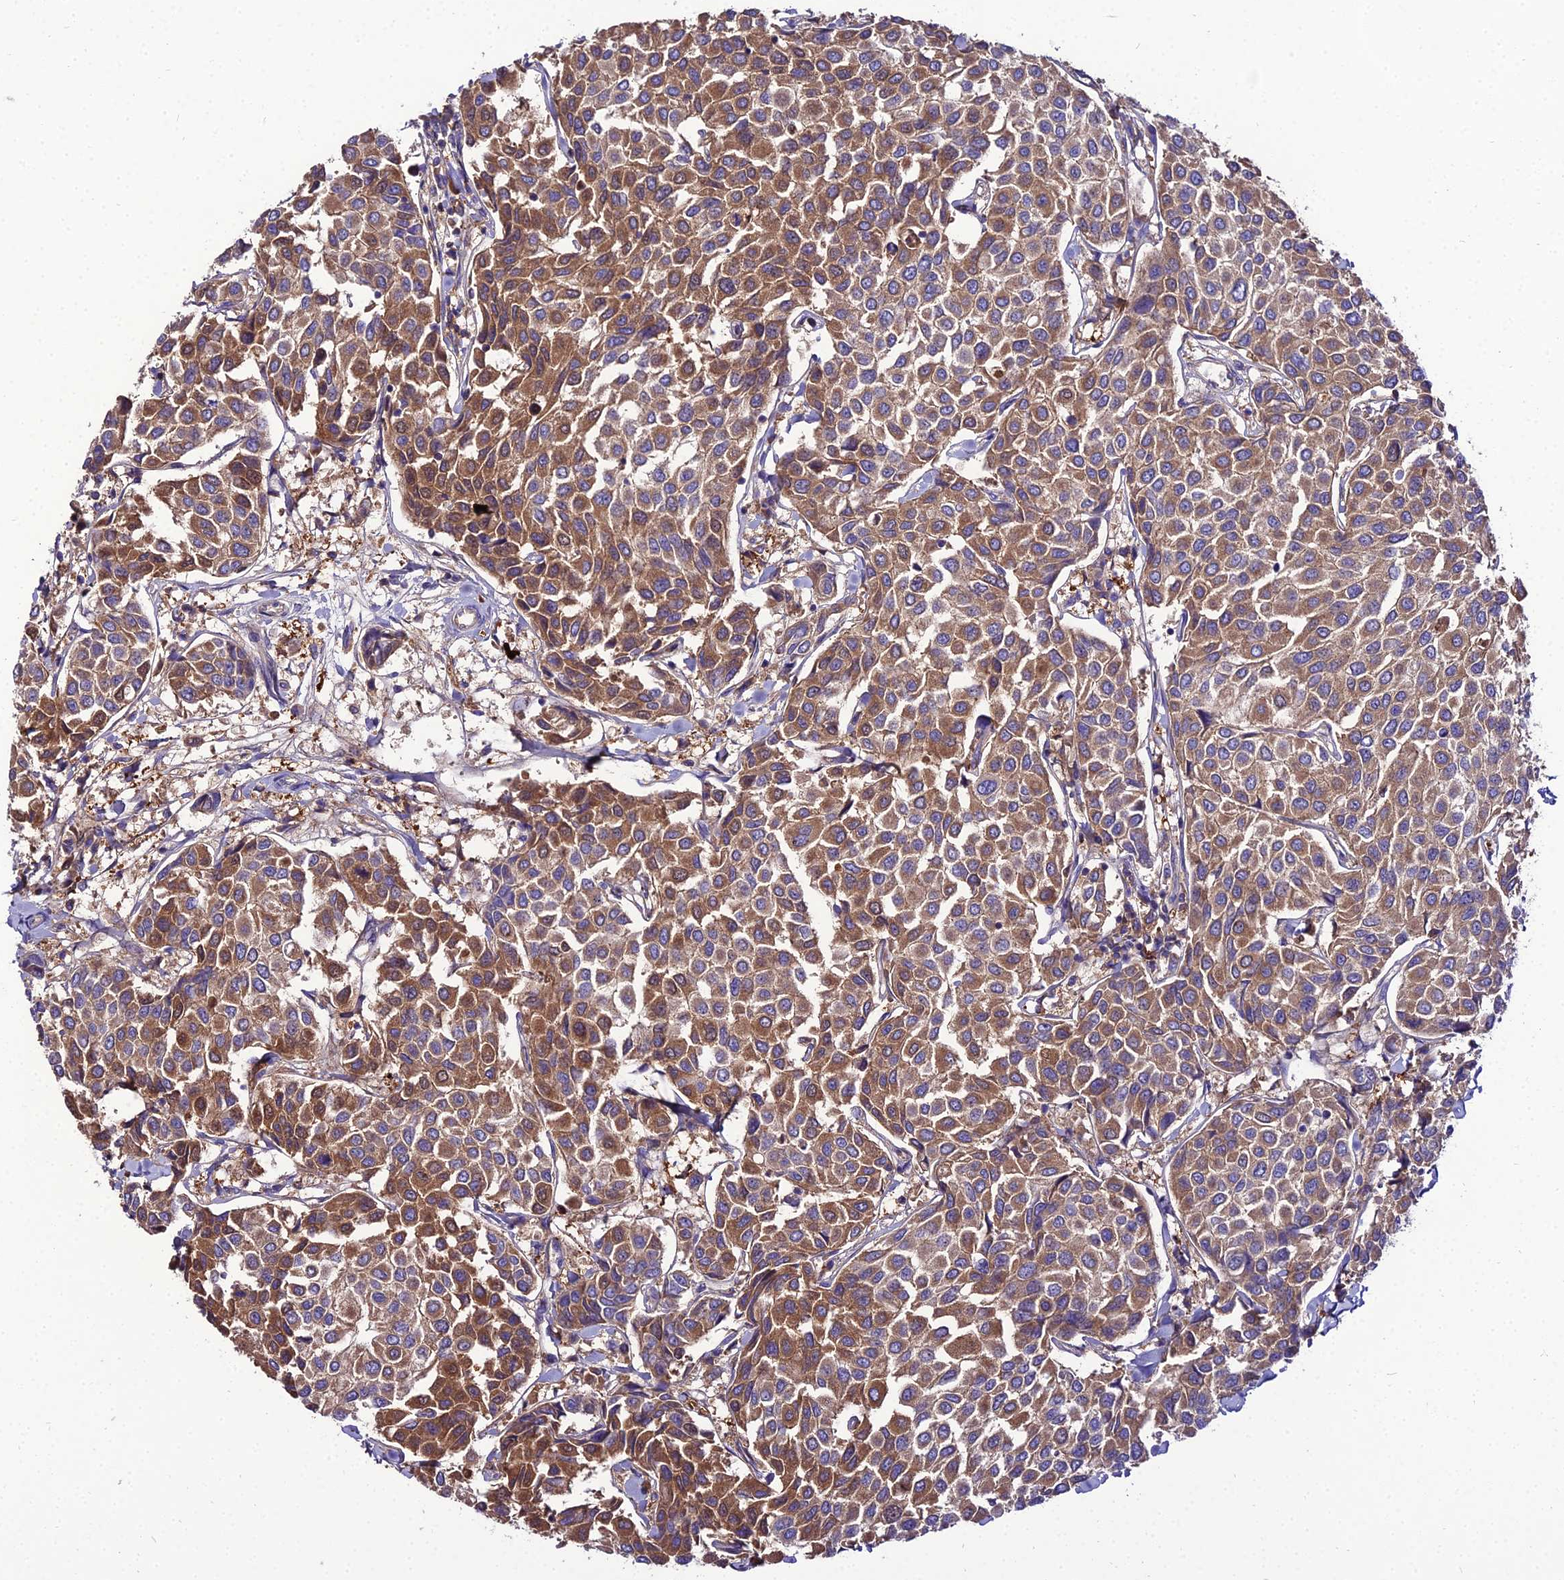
{"staining": {"intensity": "moderate", "quantity": ">75%", "location": "cytoplasmic/membranous"}, "tissue": "breast cancer", "cell_type": "Tumor cells", "image_type": "cancer", "snomed": [{"axis": "morphology", "description": "Duct carcinoma"}, {"axis": "topography", "description": "Breast"}], "caption": "Protein staining displays moderate cytoplasmic/membranous expression in approximately >75% of tumor cells in breast invasive ductal carcinoma.", "gene": "C2orf69", "patient": {"sex": "female", "age": 55}}